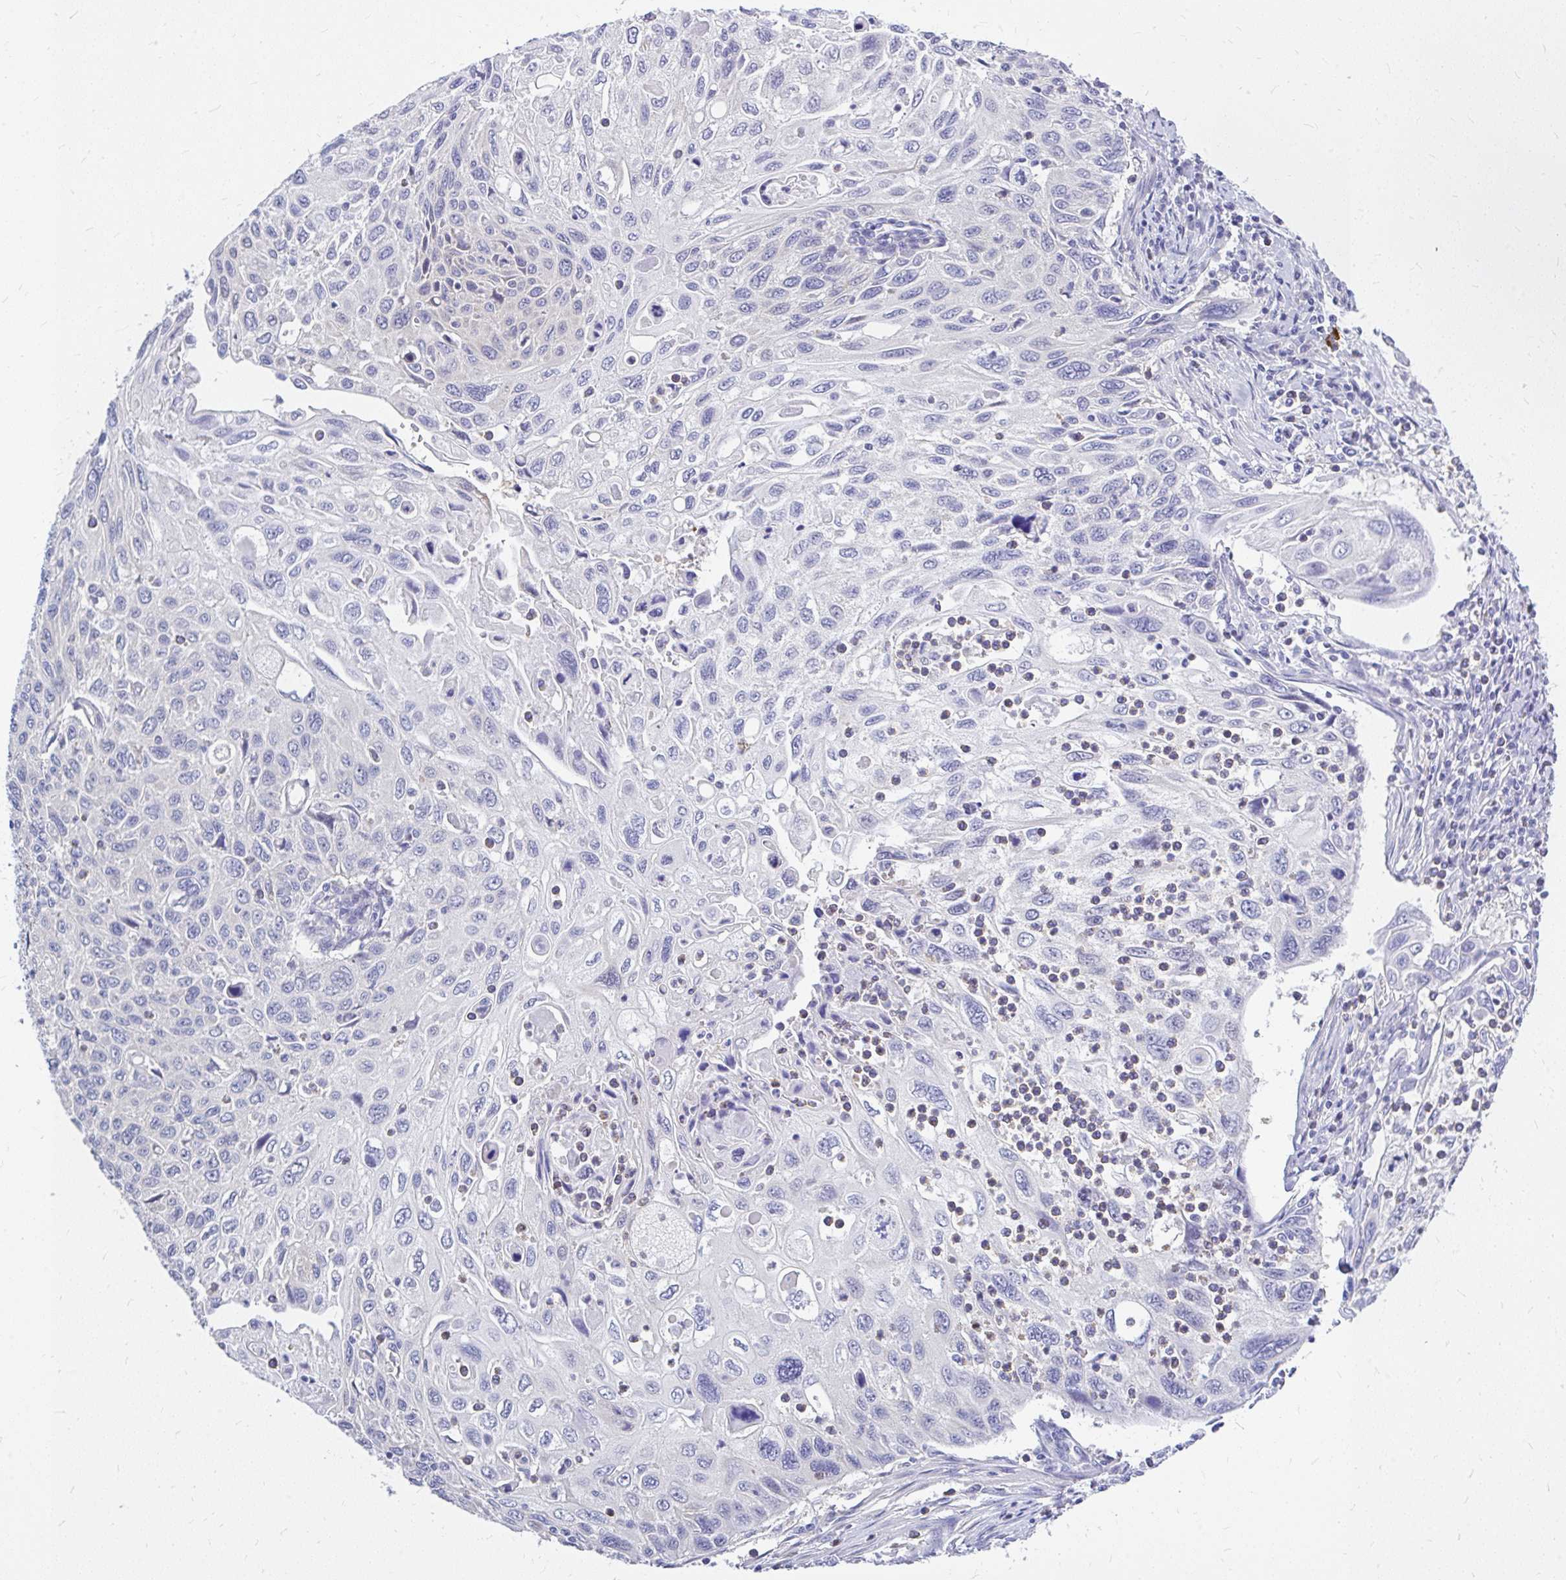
{"staining": {"intensity": "negative", "quantity": "none", "location": "none"}, "tissue": "cervical cancer", "cell_type": "Tumor cells", "image_type": "cancer", "snomed": [{"axis": "morphology", "description": "Squamous cell carcinoma, NOS"}, {"axis": "topography", "description": "Cervix"}], "caption": "This image is of cervical cancer (squamous cell carcinoma) stained with immunohistochemistry (IHC) to label a protein in brown with the nuclei are counter-stained blue. There is no positivity in tumor cells.", "gene": "MAP1LC3A", "patient": {"sex": "female", "age": 70}}